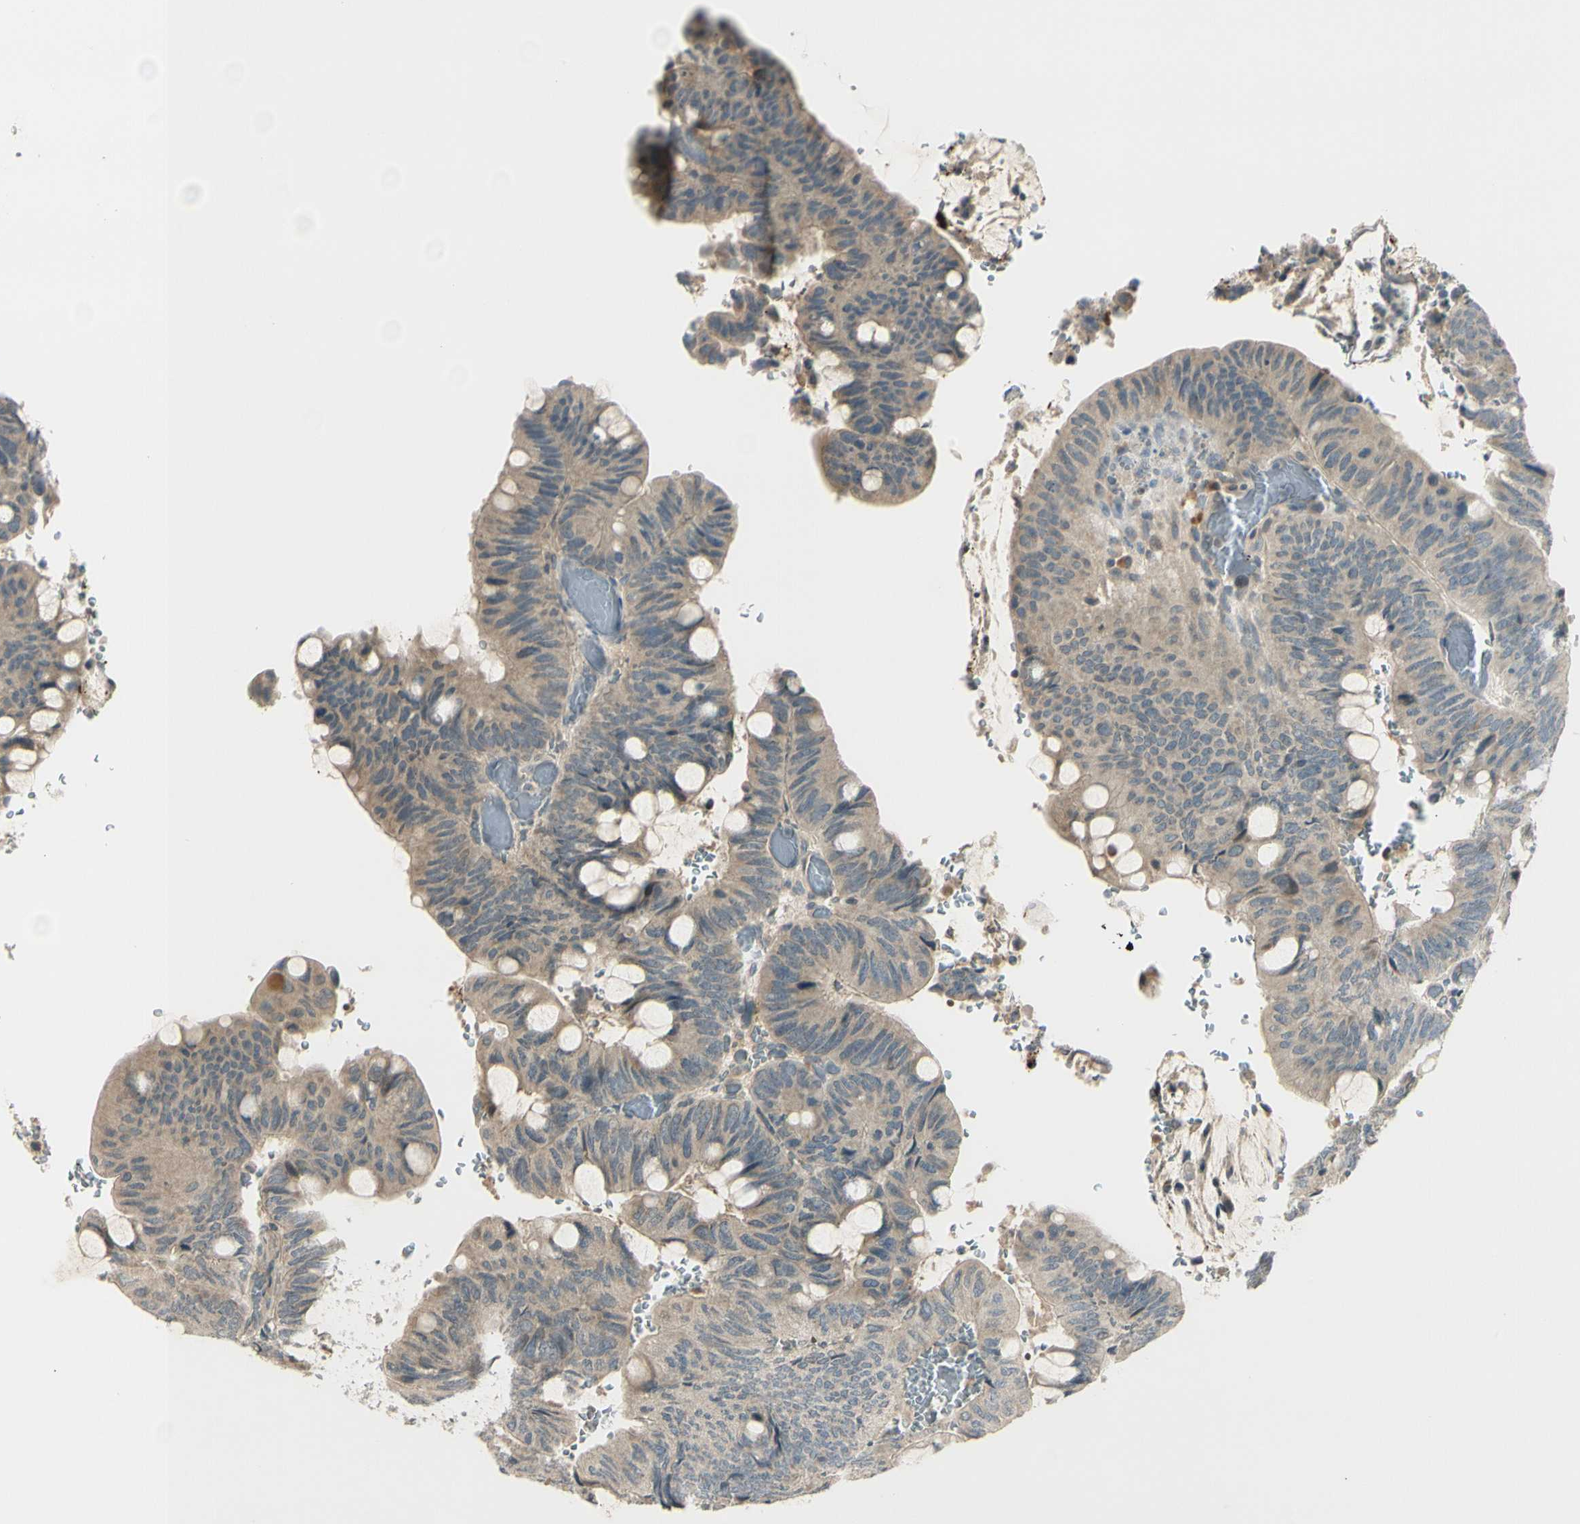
{"staining": {"intensity": "weak", "quantity": ">75%", "location": "cytoplasmic/membranous"}, "tissue": "colorectal cancer", "cell_type": "Tumor cells", "image_type": "cancer", "snomed": [{"axis": "morphology", "description": "Normal tissue, NOS"}, {"axis": "morphology", "description": "Adenocarcinoma, NOS"}, {"axis": "topography", "description": "Rectum"}, {"axis": "topography", "description": "Peripheral nerve tissue"}], "caption": "A micrograph showing weak cytoplasmic/membranous positivity in approximately >75% of tumor cells in adenocarcinoma (colorectal), as visualized by brown immunohistochemical staining.", "gene": "FGF10", "patient": {"sex": "male", "age": 92}}